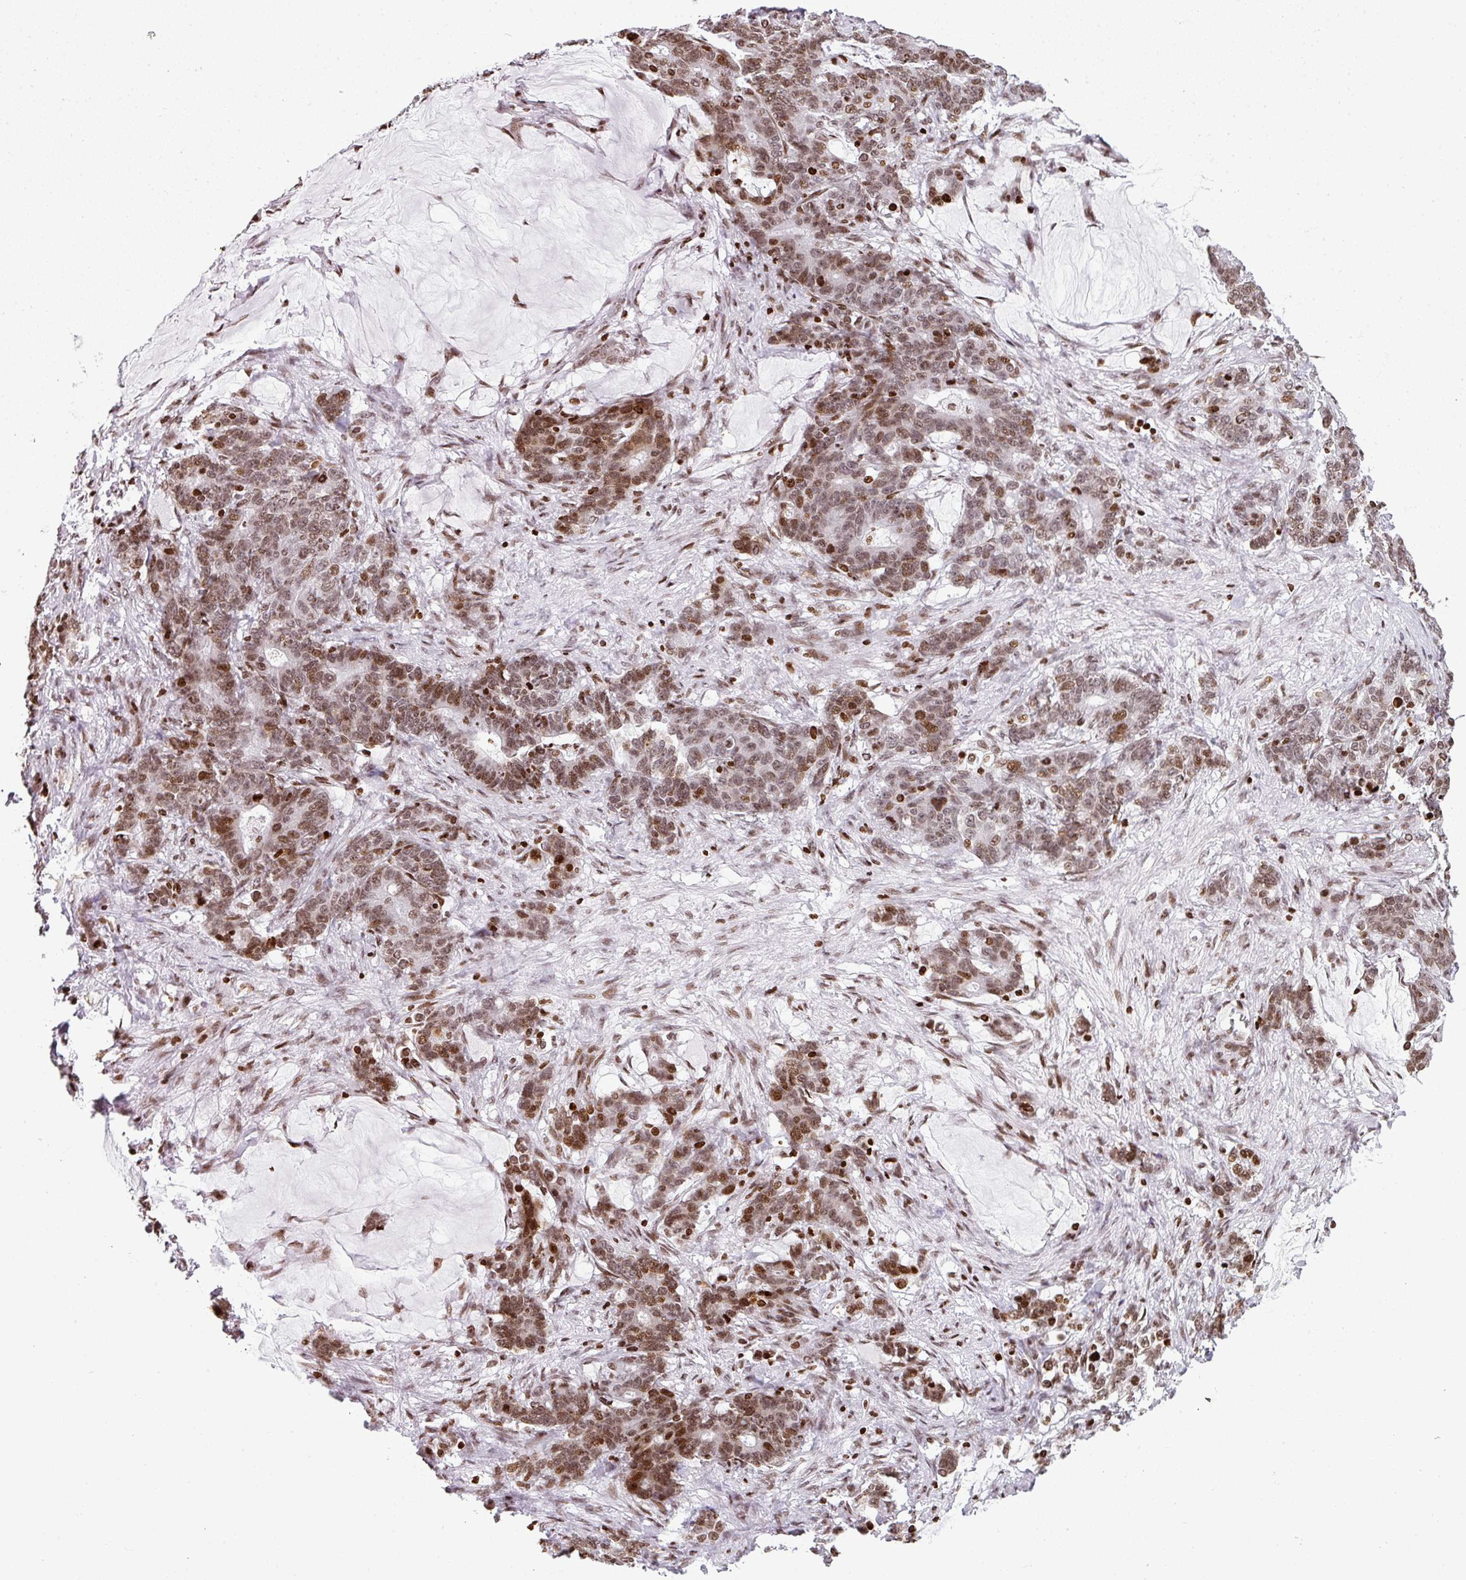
{"staining": {"intensity": "moderate", "quantity": ">75%", "location": "nuclear"}, "tissue": "stomach cancer", "cell_type": "Tumor cells", "image_type": "cancer", "snomed": [{"axis": "morphology", "description": "Normal tissue, NOS"}, {"axis": "morphology", "description": "Adenocarcinoma, NOS"}, {"axis": "topography", "description": "Stomach"}], "caption": "Protein expression analysis of stomach cancer shows moderate nuclear staining in about >75% of tumor cells.", "gene": "RASL11A", "patient": {"sex": "female", "age": 64}}